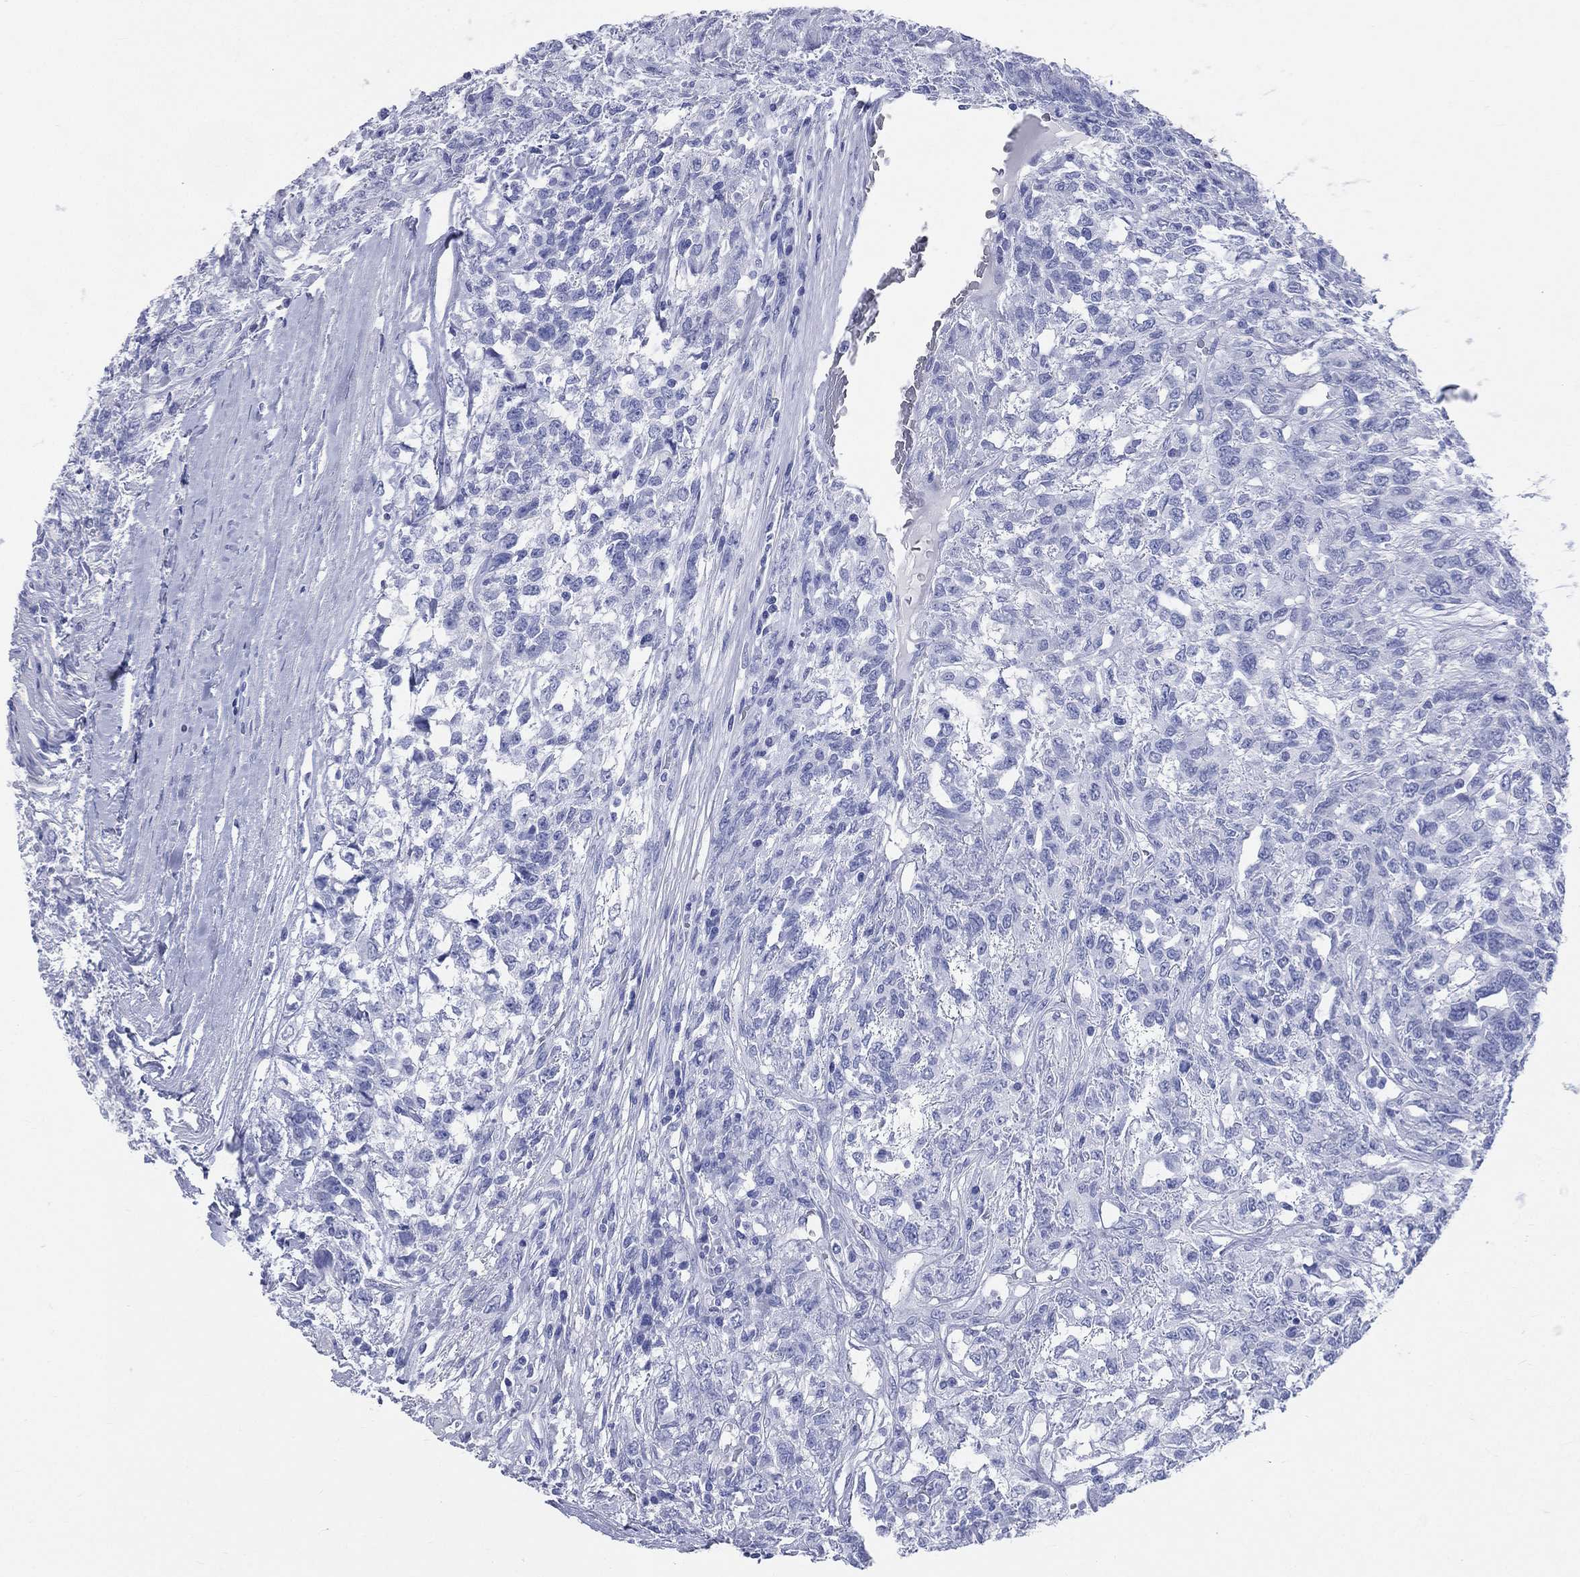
{"staining": {"intensity": "negative", "quantity": "none", "location": "none"}, "tissue": "testis cancer", "cell_type": "Tumor cells", "image_type": "cancer", "snomed": [{"axis": "morphology", "description": "Seminoma, NOS"}, {"axis": "topography", "description": "Testis"}], "caption": "IHC micrograph of neoplastic tissue: testis seminoma stained with DAB (3,3'-diaminobenzidine) exhibits no significant protein expression in tumor cells.", "gene": "SYP", "patient": {"sex": "male", "age": 52}}